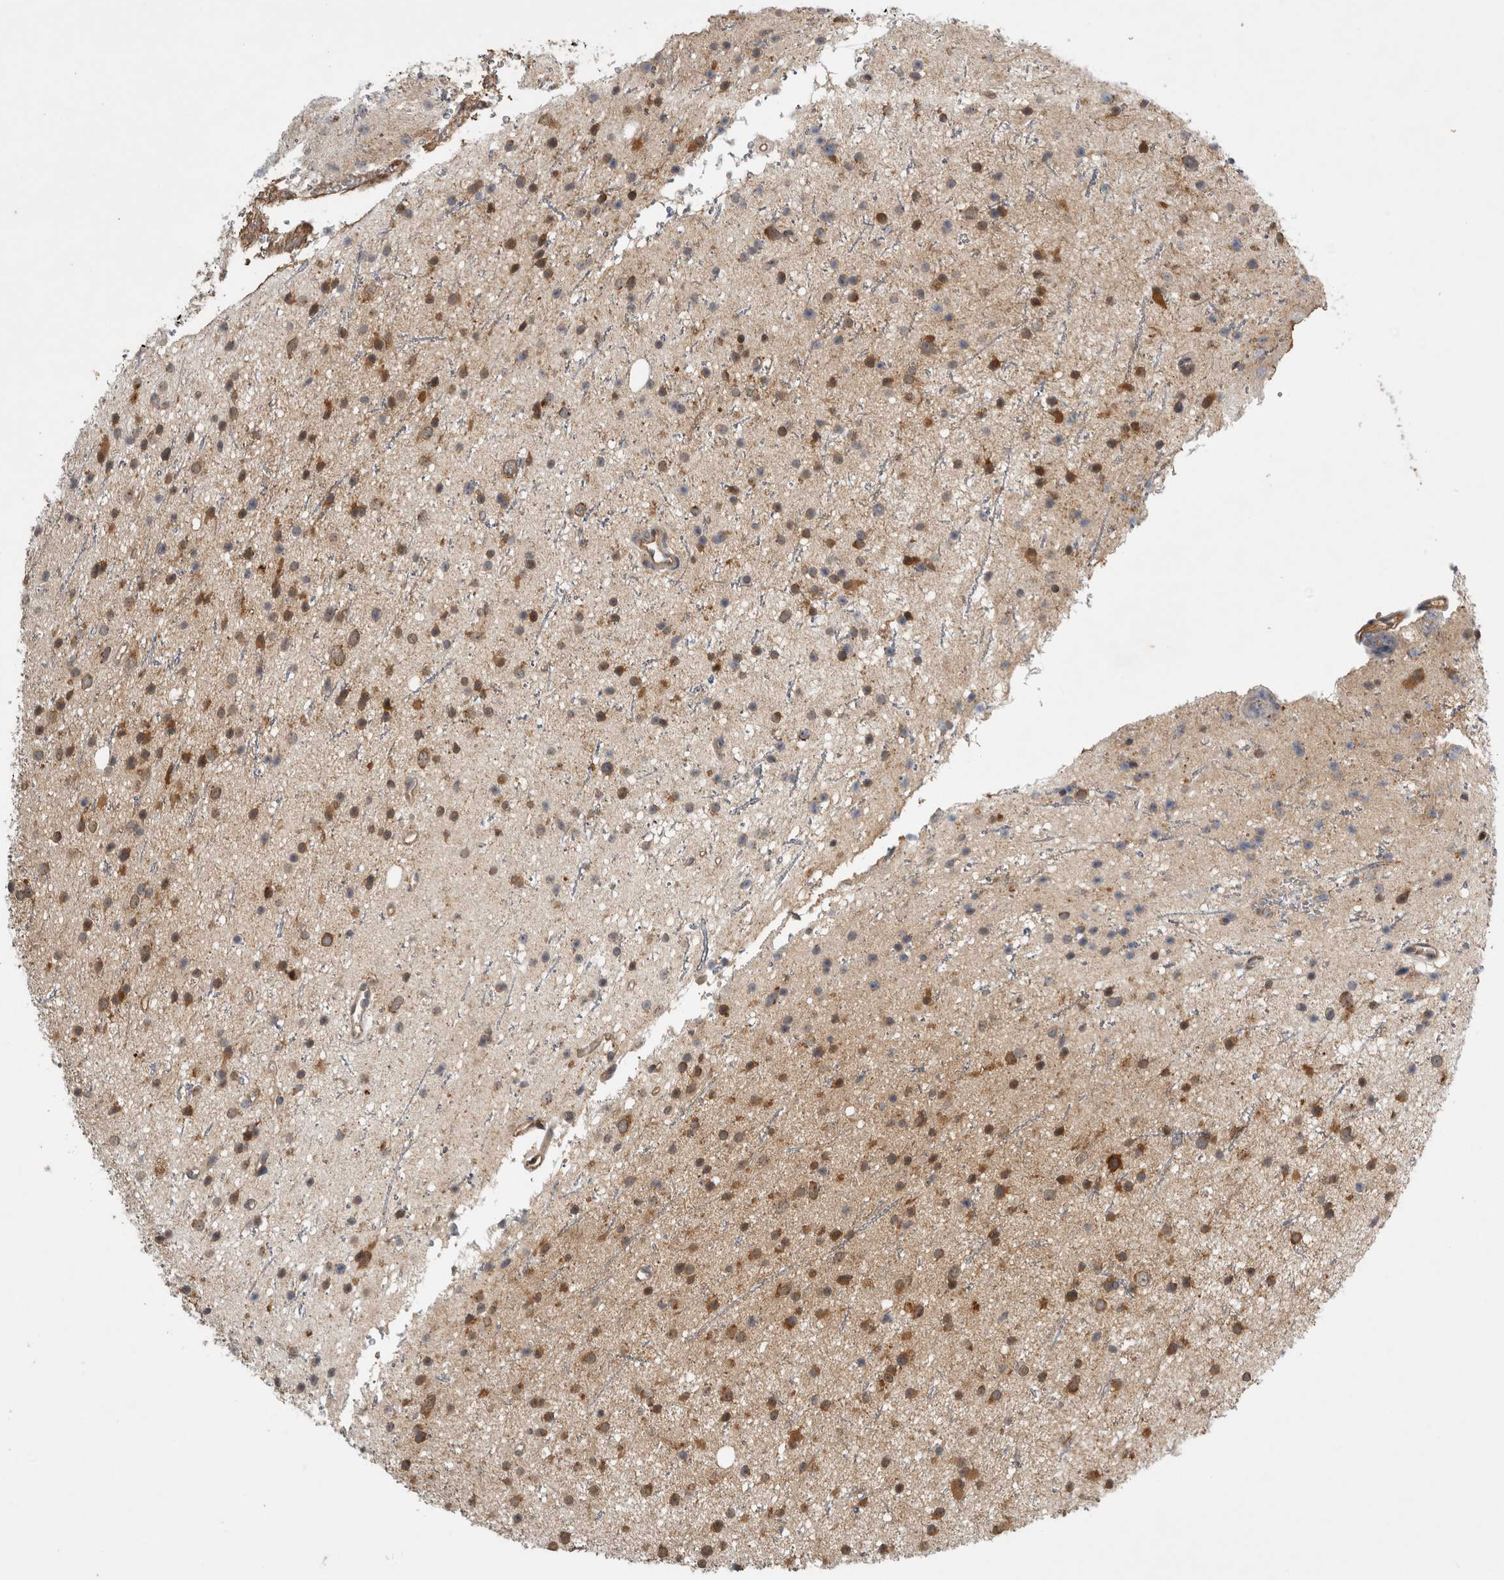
{"staining": {"intensity": "moderate", "quantity": ">75%", "location": "cytoplasmic/membranous"}, "tissue": "glioma", "cell_type": "Tumor cells", "image_type": "cancer", "snomed": [{"axis": "morphology", "description": "Glioma, malignant, Low grade"}, {"axis": "topography", "description": "Cerebral cortex"}], "caption": "Malignant low-grade glioma stained with a brown dye shows moderate cytoplasmic/membranous positive staining in approximately >75% of tumor cells.", "gene": "TRMT61B", "patient": {"sex": "female", "age": 39}}